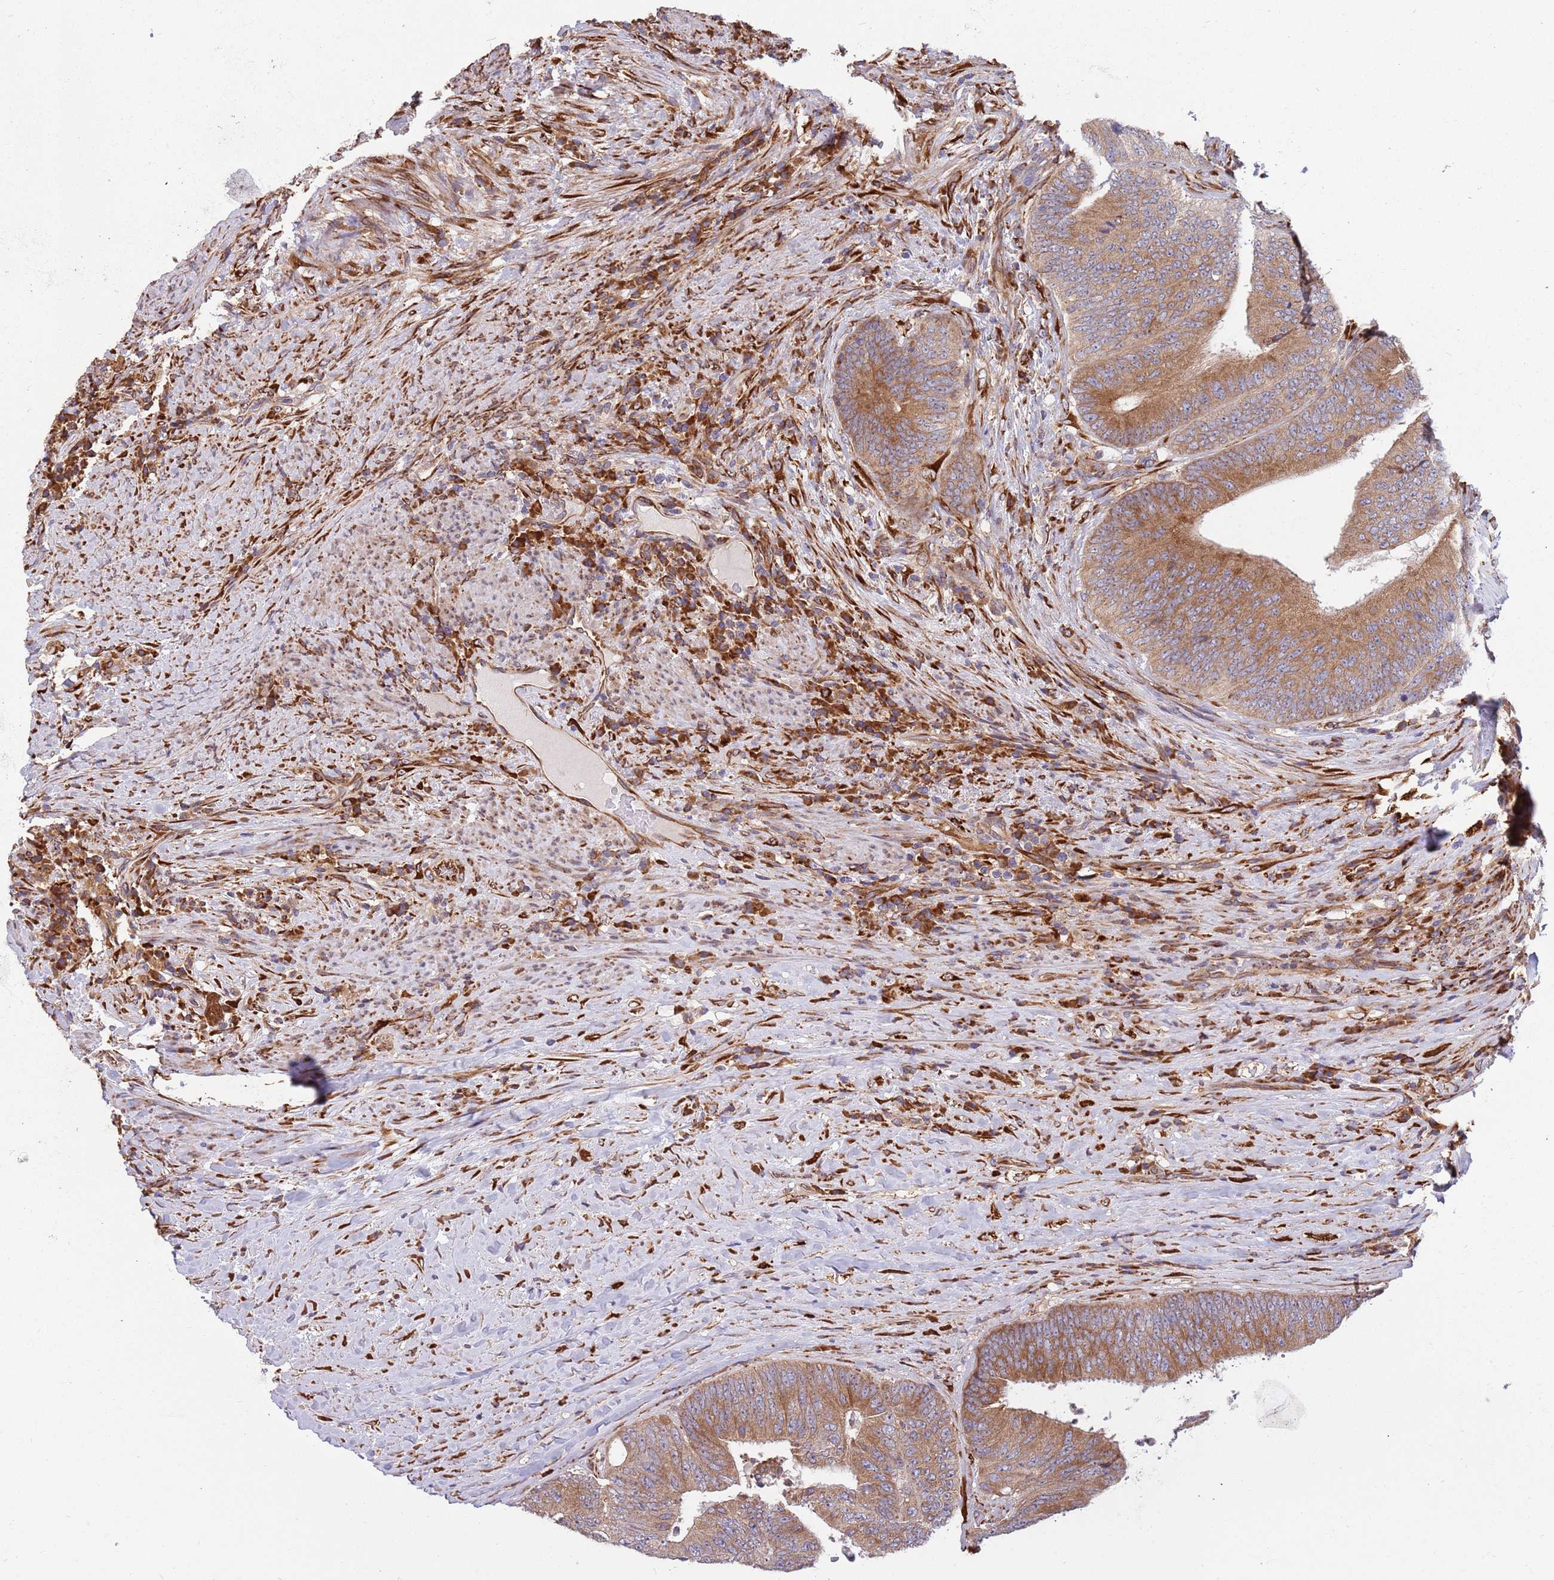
{"staining": {"intensity": "moderate", "quantity": ">75%", "location": "cytoplasmic/membranous"}, "tissue": "colorectal cancer", "cell_type": "Tumor cells", "image_type": "cancer", "snomed": [{"axis": "morphology", "description": "Adenocarcinoma, NOS"}, {"axis": "topography", "description": "Rectum"}], "caption": "Human colorectal cancer stained with a protein marker displays moderate staining in tumor cells.", "gene": "ARMCX6", "patient": {"sex": "male", "age": 72}}